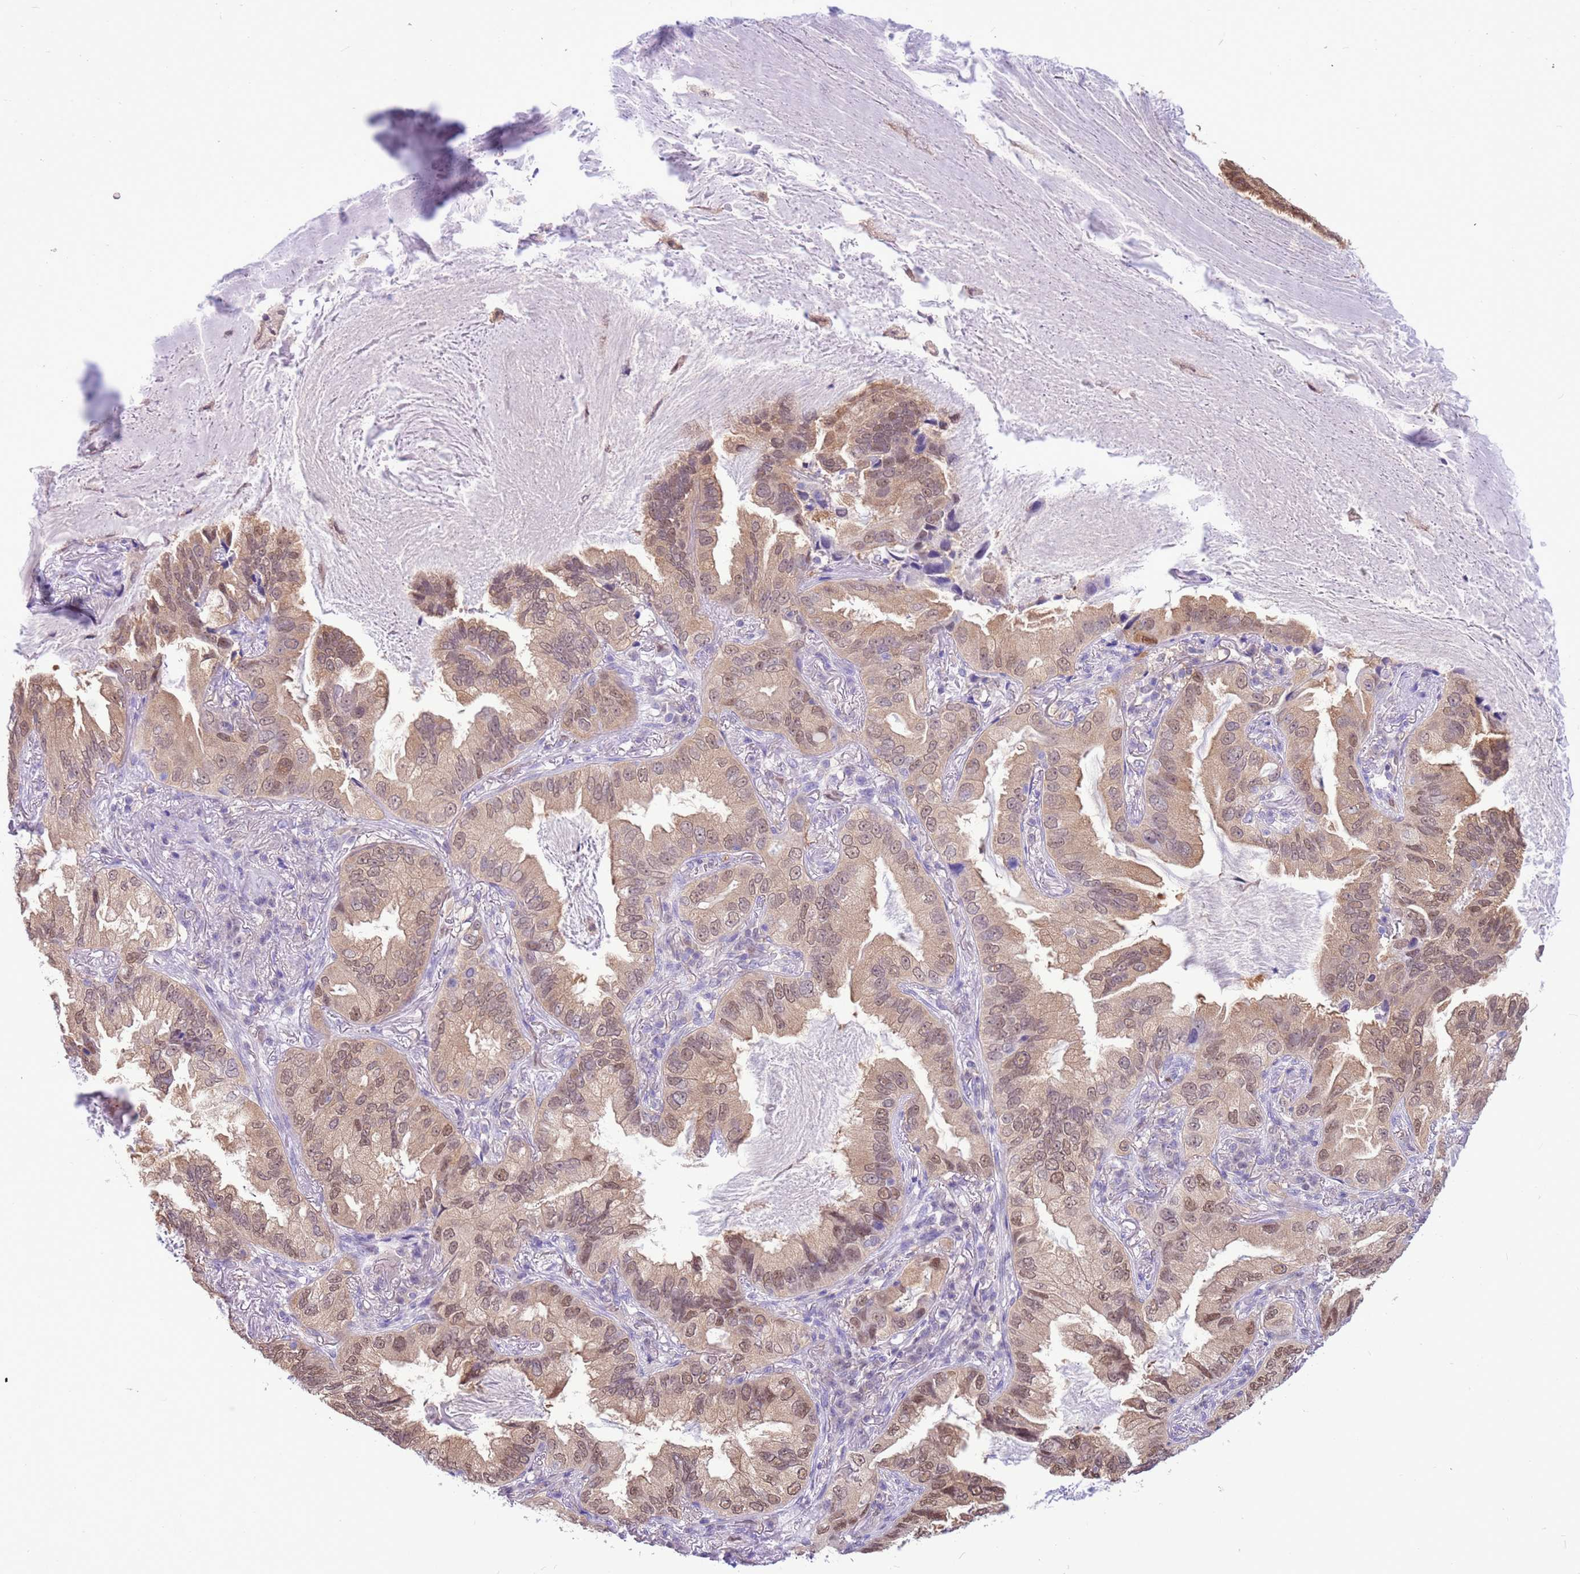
{"staining": {"intensity": "moderate", "quantity": ">75%", "location": "nuclear"}, "tissue": "lung cancer", "cell_type": "Tumor cells", "image_type": "cancer", "snomed": [{"axis": "morphology", "description": "Adenocarcinoma, NOS"}, {"axis": "topography", "description": "Lung"}], "caption": "Moderate nuclear protein expression is identified in about >75% of tumor cells in lung cancer (adenocarcinoma).", "gene": "DDI2", "patient": {"sex": "female", "age": 69}}